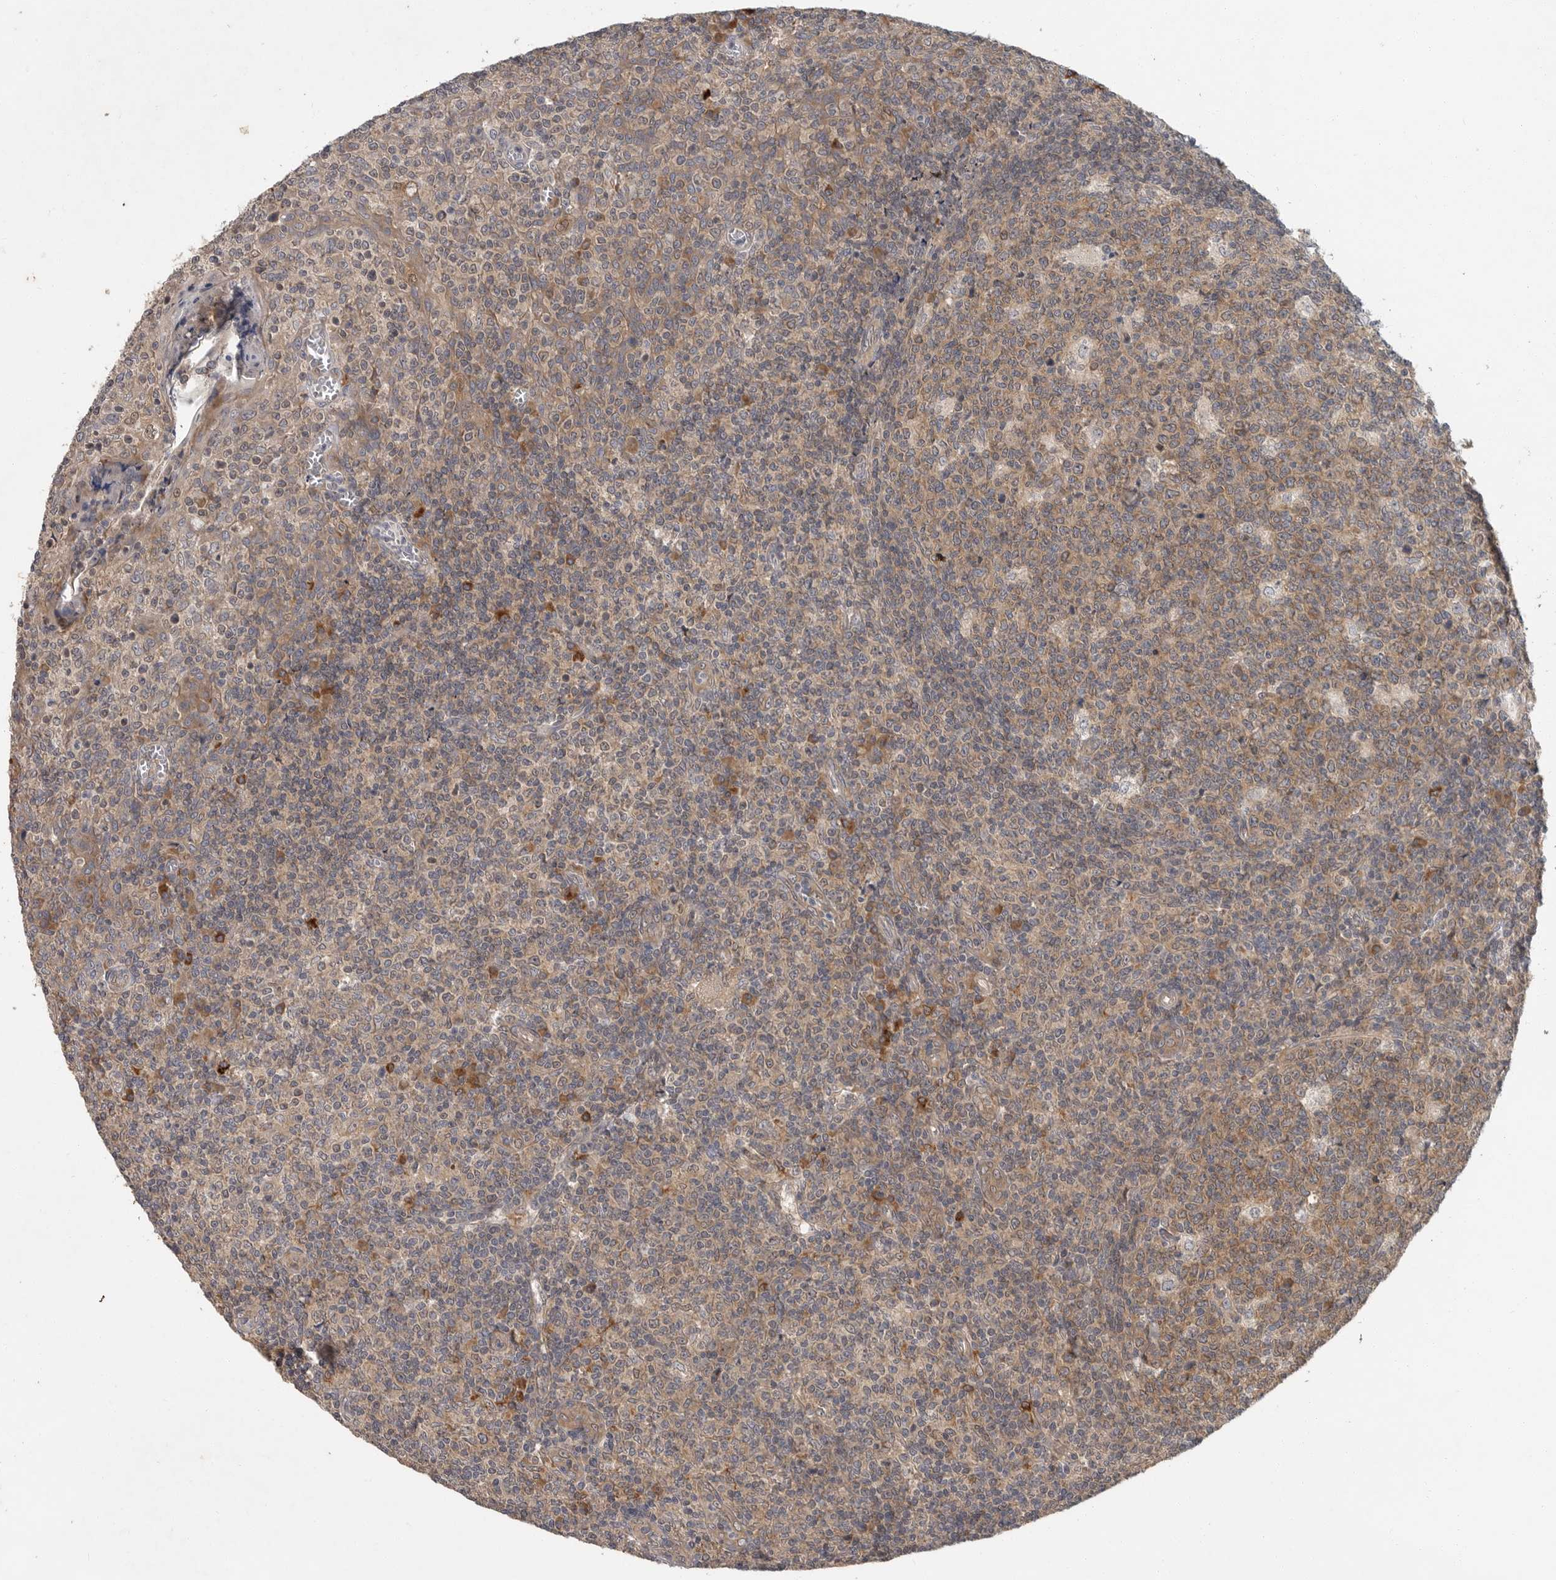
{"staining": {"intensity": "moderate", "quantity": ">75%", "location": "cytoplasmic/membranous"}, "tissue": "tonsil", "cell_type": "Germinal center cells", "image_type": "normal", "snomed": [{"axis": "morphology", "description": "Normal tissue, NOS"}, {"axis": "topography", "description": "Tonsil"}], "caption": "The image reveals staining of normal tonsil, revealing moderate cytoplasmic/membranous protein expression (brown color) within germinal center cells.", "gene": "OSBPL9", "patient": {"sex": "female", "age": 19}}